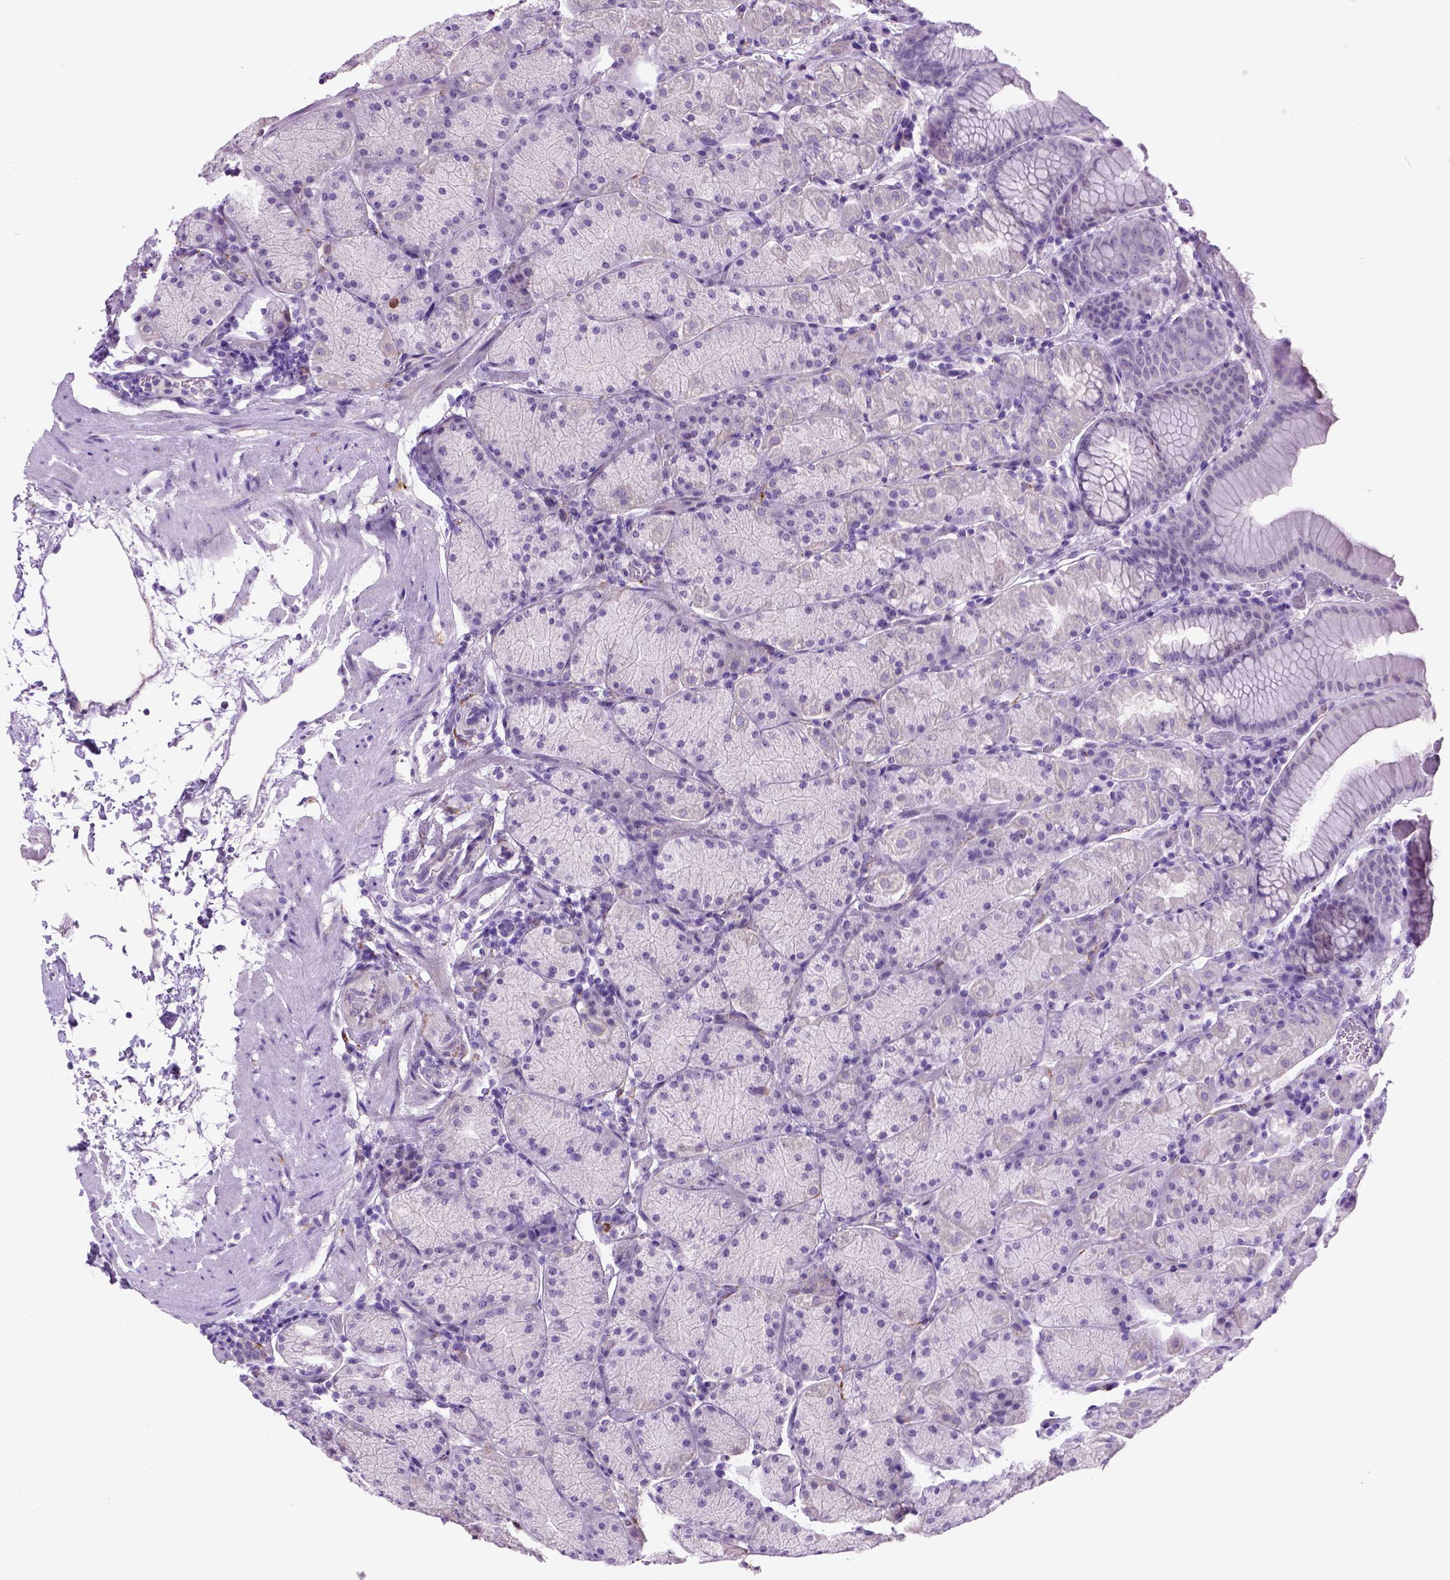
{"staining": {"intensity": "weak", "quantity": "<25%", "location": "cytoplasmic/membranous"}, "tissue": "stomach", "cell_type": "Glandular cells", "image_type": "normal", "snomed": [{"axis": "morphology", "description": "Normal tissue, NOS"}, {"axis": "topography", "description": "Stomach, upper"}, {"axis": "topography", "description": "Stomach"}], "caption": "DAB (3,3'-diaminobenzidine) immunohistochemical staining of benign human stomach reveals no significant staining in glandular cells. (DAB immunohistochemistry with hematoxylin counter stain).", "gene": "MAPT", "patient": {"sex": "male", "age": 76}}